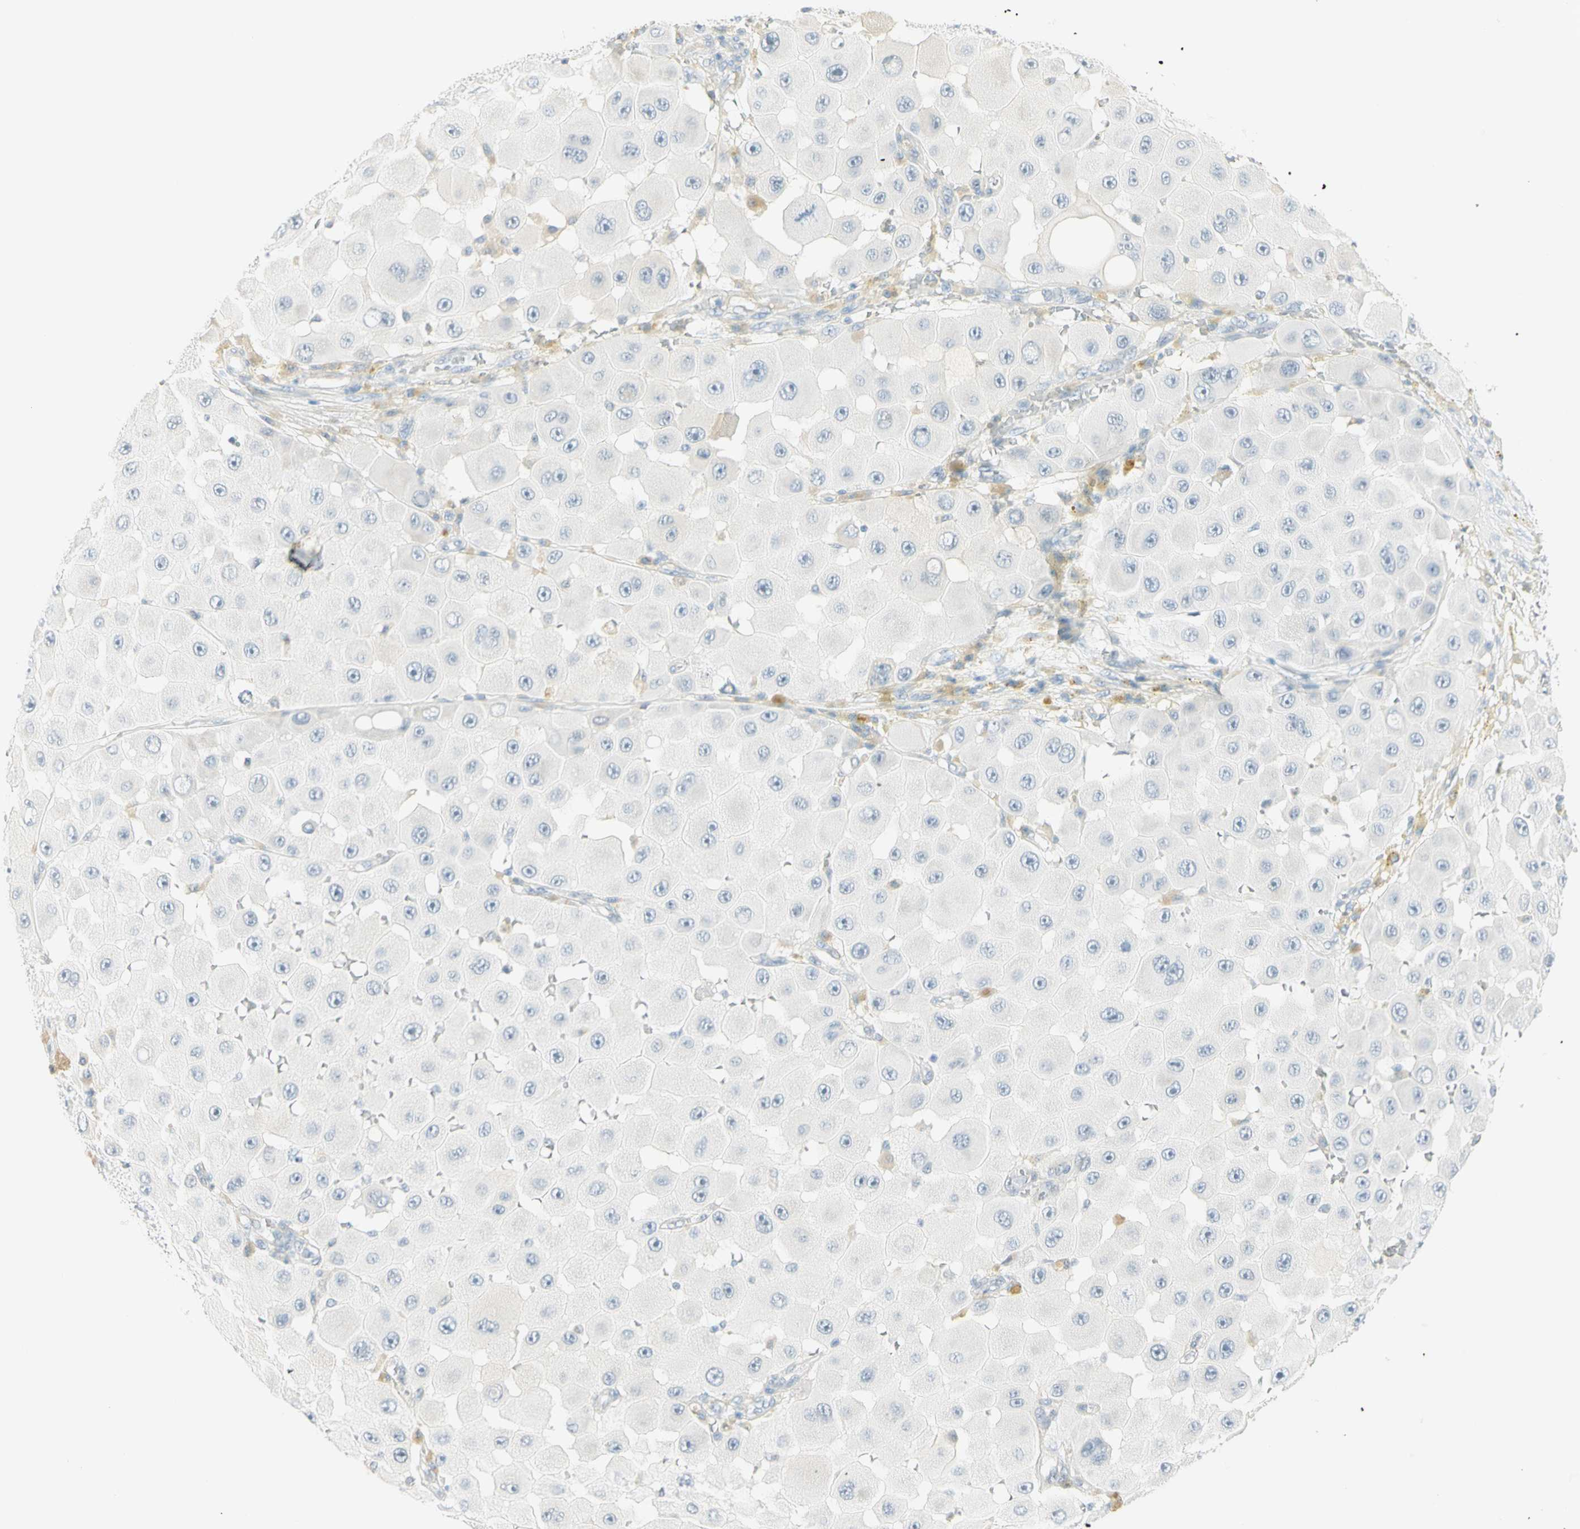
{"staining": {"intensity": "negative", "quantity": "none", "location": "none"}, "tissue": "melanoma", "cell_type": "Tumor cells", "image_type": "cancer", "snomed": [{"axis": "morphology", "description": "Malignant melanoma, NOS"}, {"axis": "topography", "description": "Skin"}], "caption": "Human melanoma stained for a protein using IHC demonstrates no staining in tumor cells.", "gene": "MLLT10", "patient": {"sex": "female", "age": 81}}